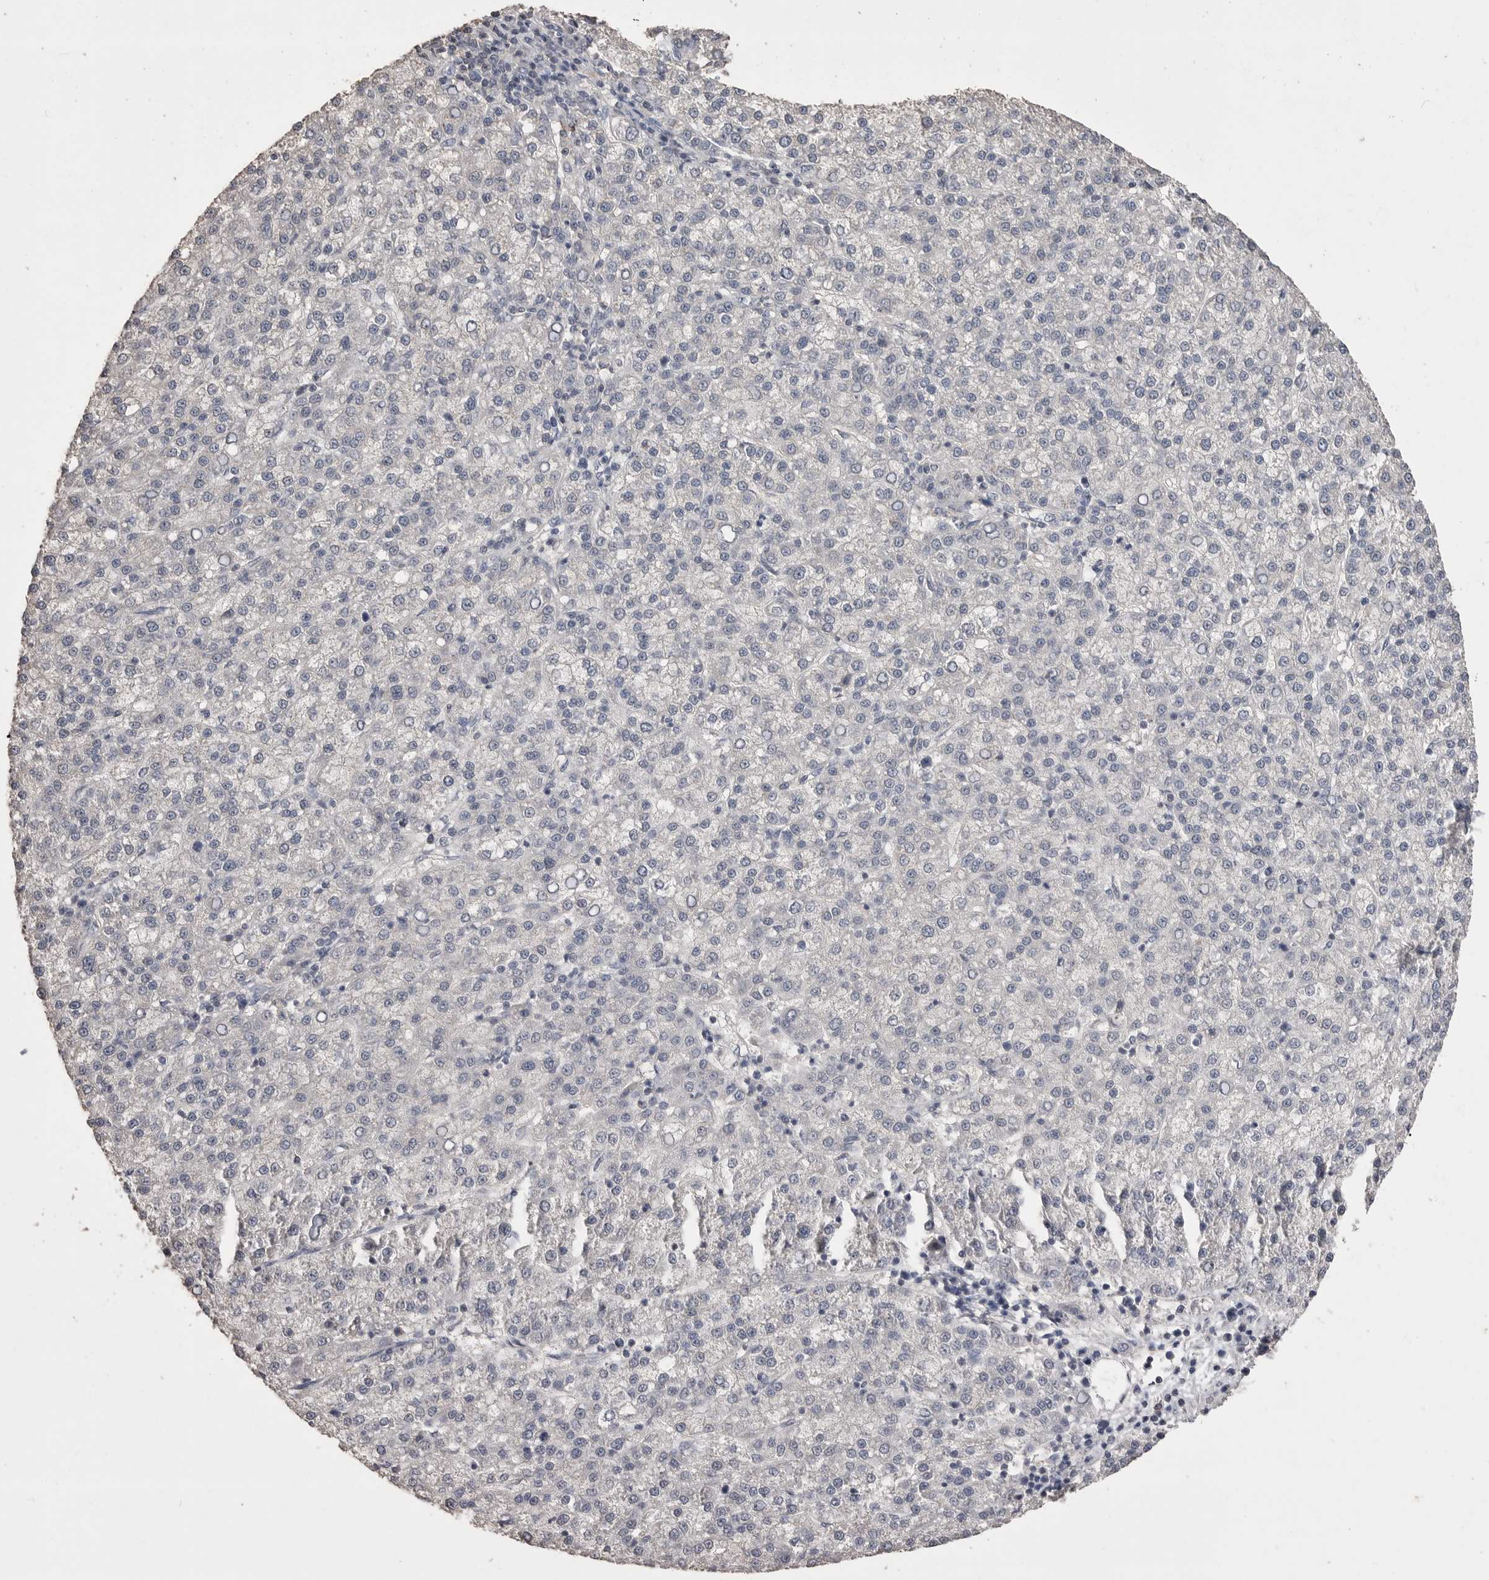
{"staining": {"intensity": "negative", "quantity": "none", "location": "none"}, "tissue": "liver cancer", "cell_type": "Tumor cells", "image_type": "cancer", "snomed": [{"axis": "morphology", "description": "Carcinoma, Hepatocellular, NOS"}, {"axis": "topography", "description": "Liver"}], "caption": "This micrograph is of liver cancer (hepatocellular carcinoma) stained with immunohistochemistry (IHC) to label a protein in brown with the nuclei are counter-stained blue. There is no positivity in tumor cells.", "gene": "MMP7", "patient": {"sex": "female", "age": 58}}